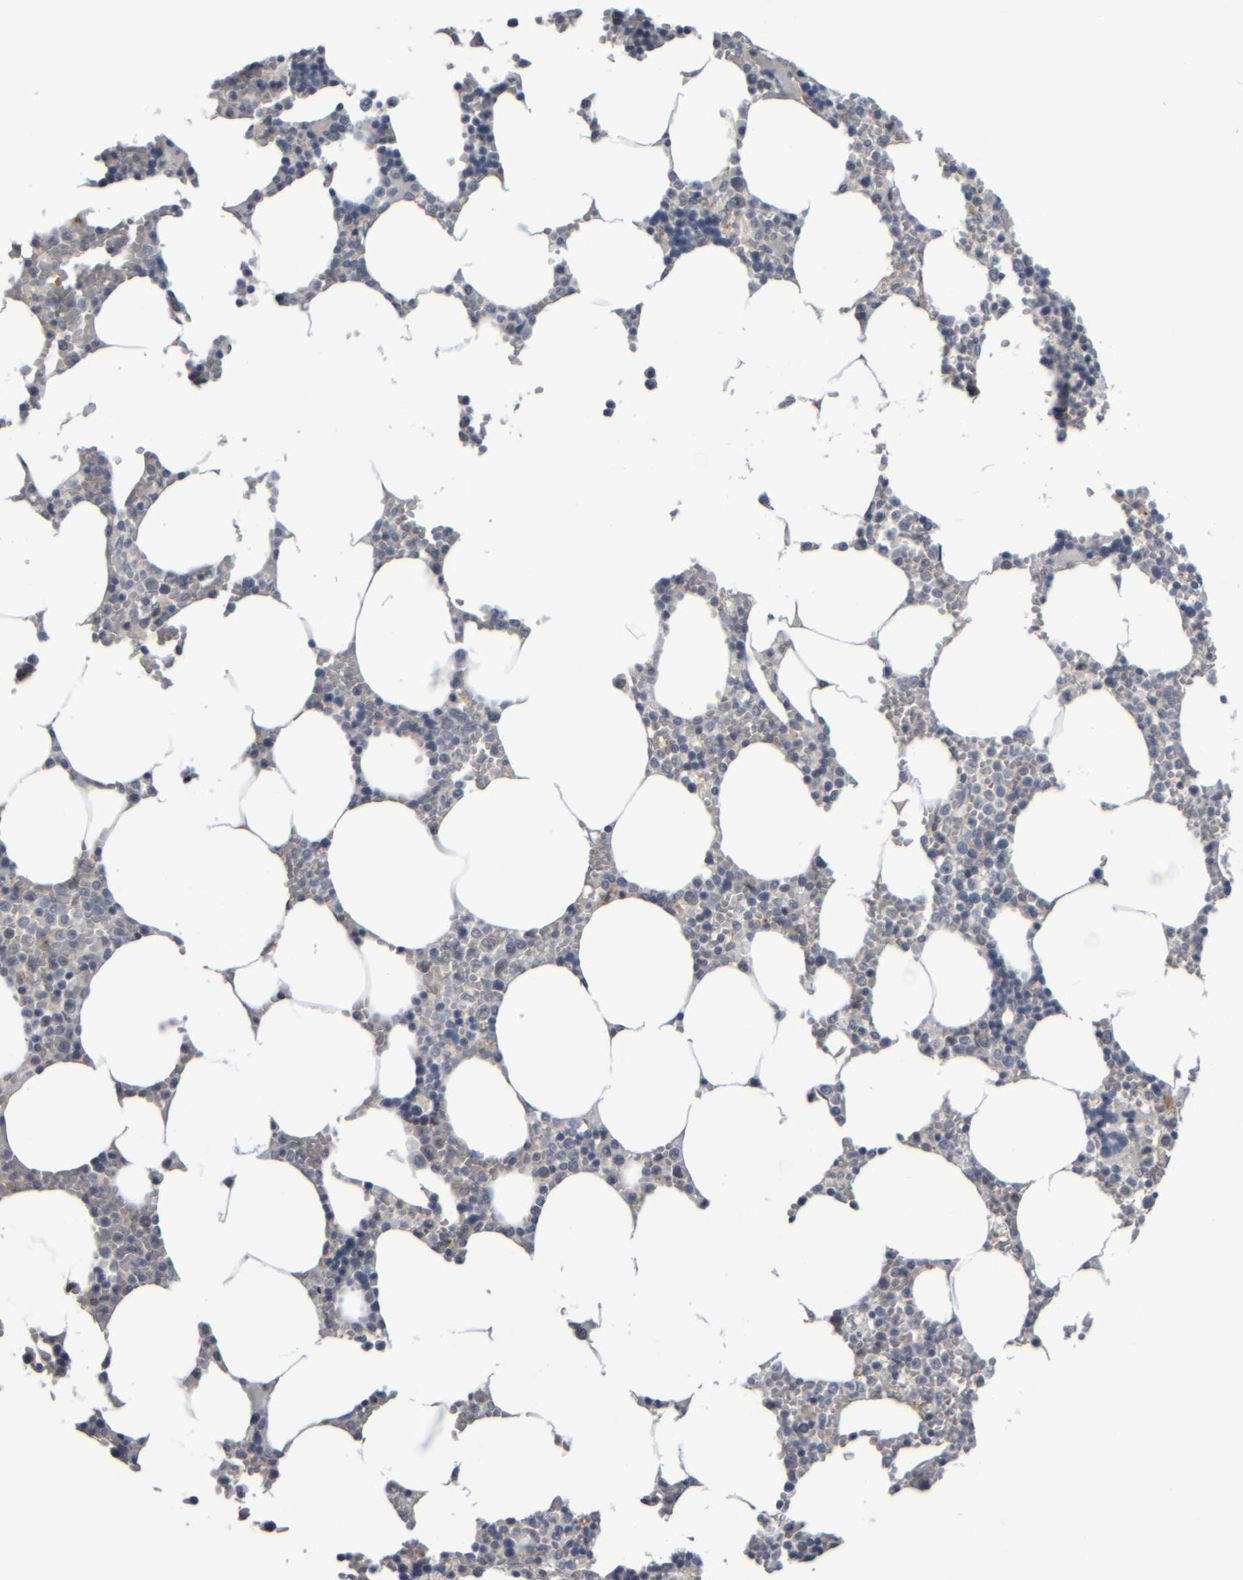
{"staining": {"intensity": "weak", "quantity": "<25%", "location": "cytoplasmic/membranous"}, "tissue": "bone marrow", "cell_type": "Hematopoietic cells", "image_type": "normal", "snomed": [{"axis": "morphology", "description": "Normal tissue, NOS"}, {"axis": "topography", "description": "Bone marrow"}], "caption": "The immunohistochemistry (IHC) image has no significant positivity in hematopoietic cells of bone marrow. (DAB (3,3'-diaminobenzidine) immunohistochemistry visualized using brightfield microscopy, high magnification).", "gene": "COL14A1", "patient": {"sex": "male", "age": 70}}